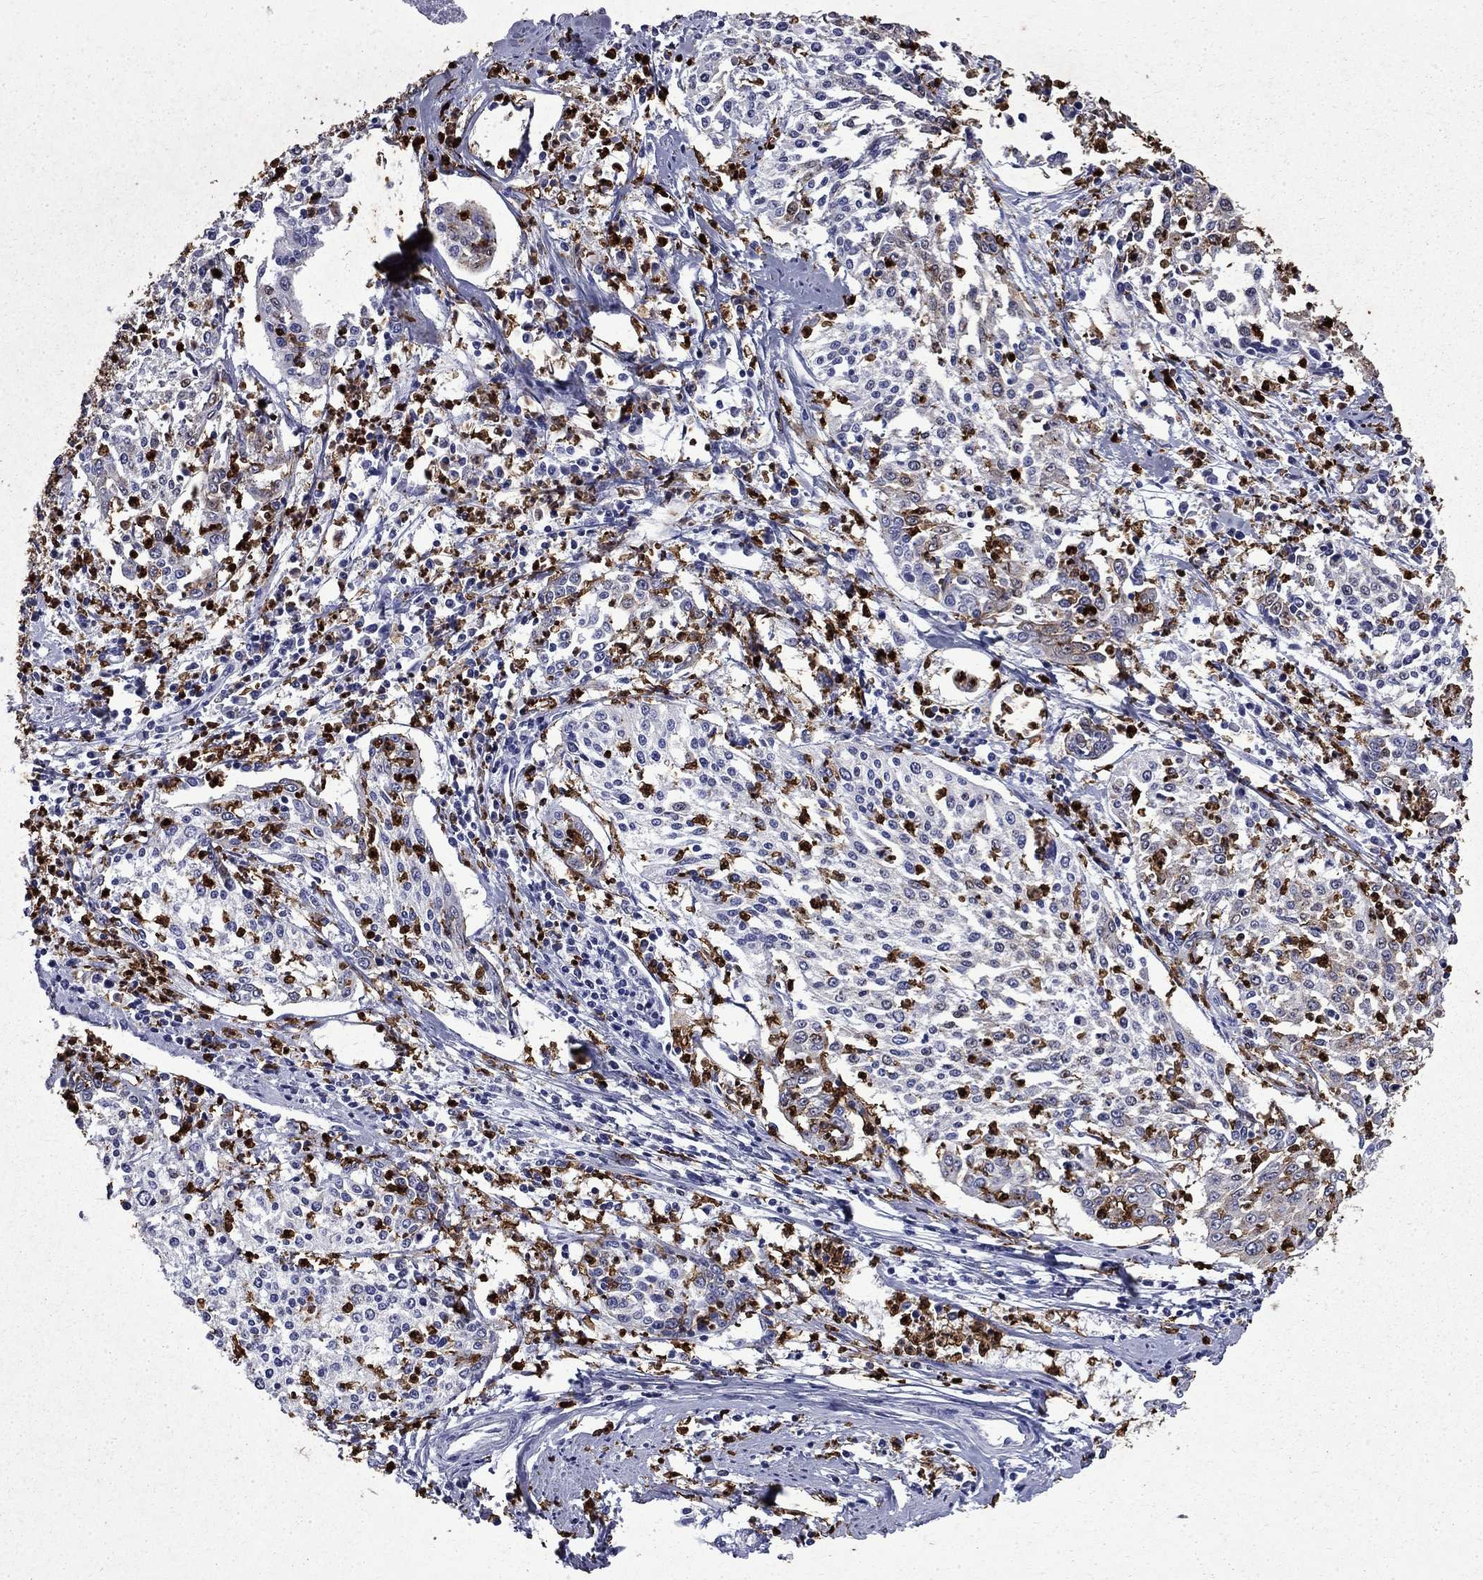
{"staining": {"intensity": "negative", "quantity": "none", "location": "none"}, "tissue": "cervical cancer", "cell_type": "Tumor cells", "image_type": "cancer", "snomed": [{"axis": "morphology", "description": "Squamous cell carcinoma, NOS"}, {"axis": "topography", "description": "Cervix"}], "caption": "Cervical cancer stained for a protein using immunohistochemistry reveals no staining tumor cells.", "gene": "TRIM29", "patient": {"sex": "female", "age": 41}}